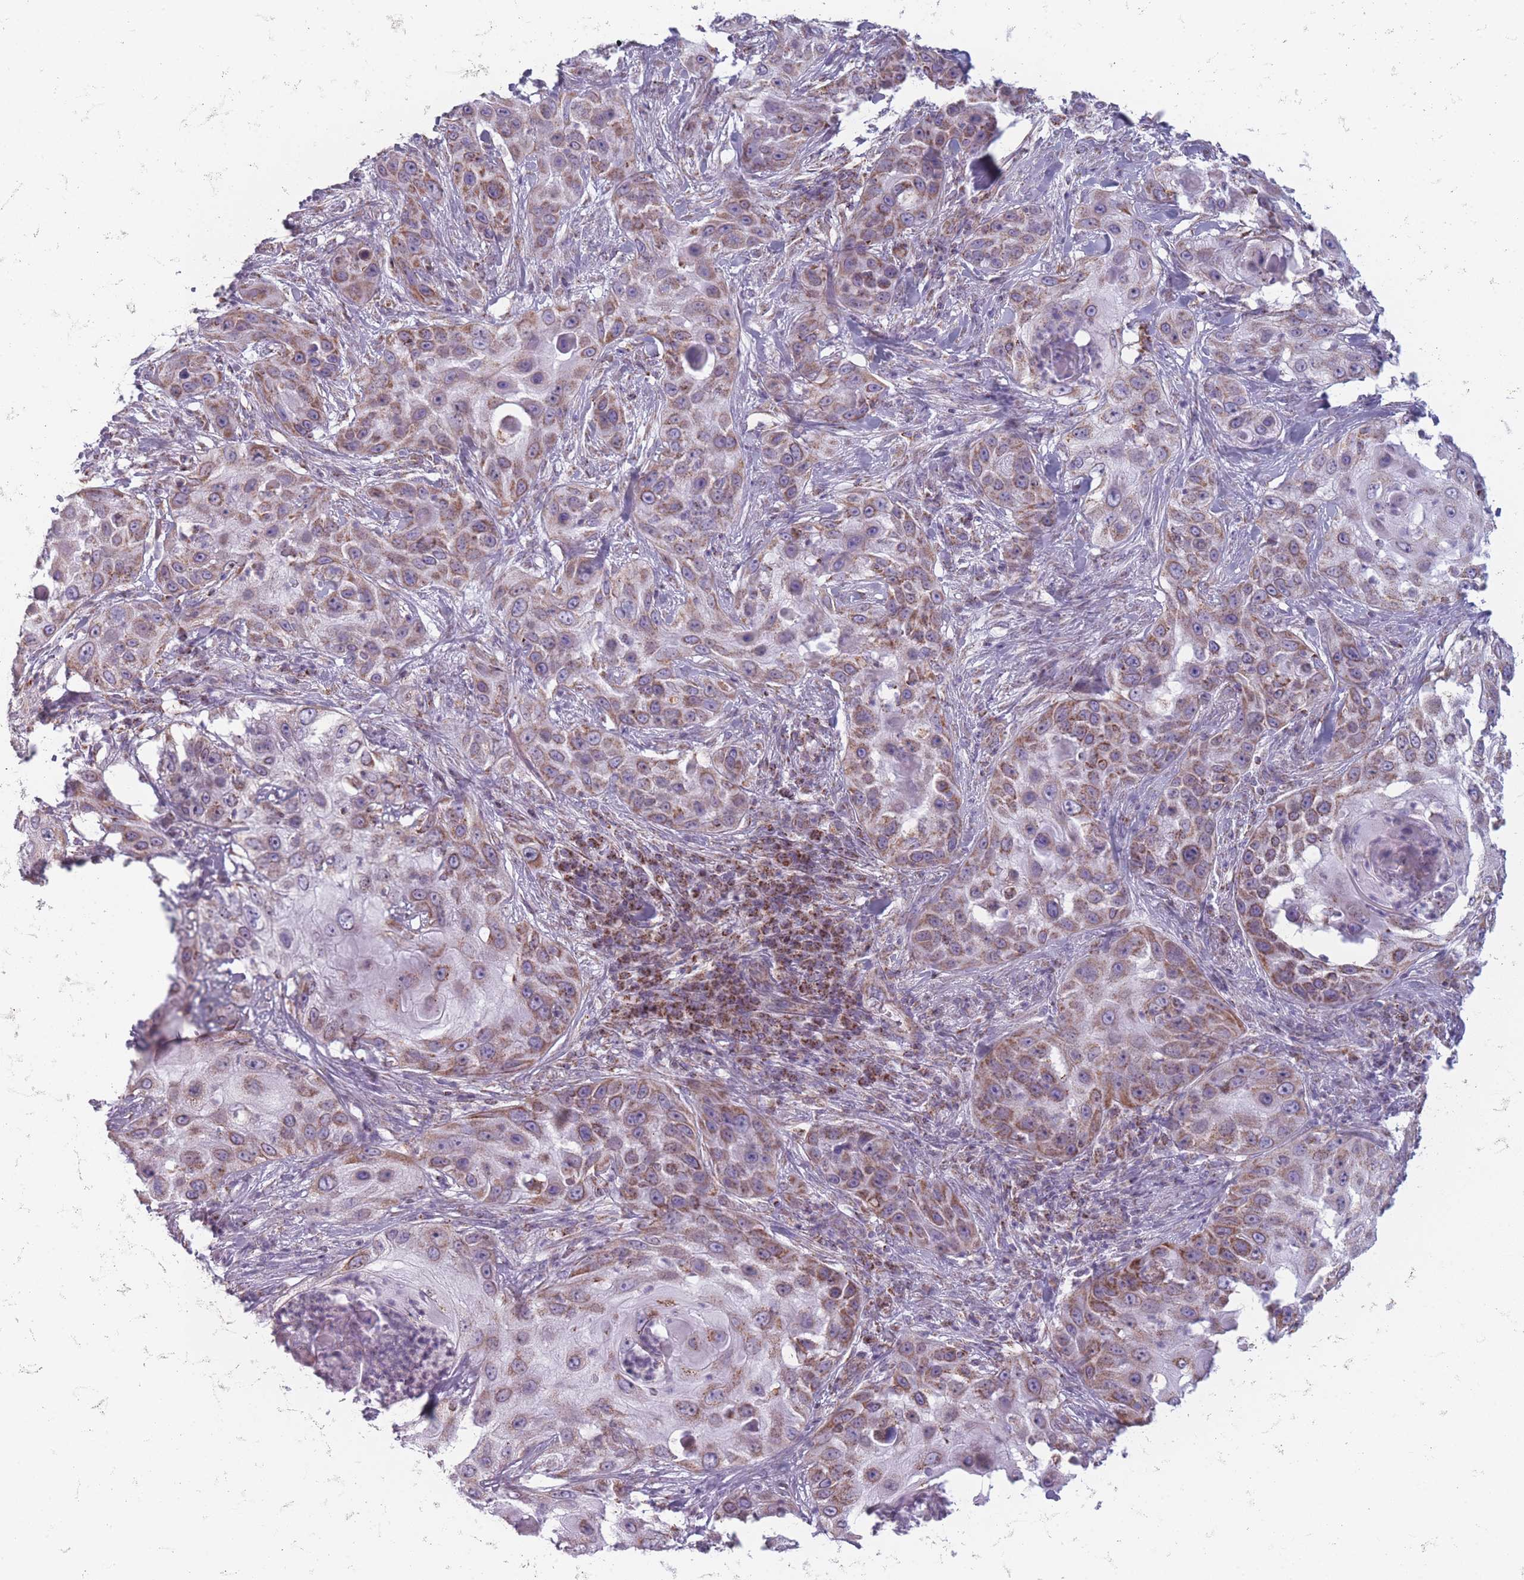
{"staining": {"intensity": "moderate", "quantity": ">75%", "location": "cytoplasmic/membranous"}, "tissue": "skin cancer", "cell_type": "Tumor cells", "image_type": "cancer", "snomed": [{"axis": "morphology", "description": "Squamous cell carcinoma, NOS"}, {"axis": "topography", "description": "Skin"}], "caption": "A medium amount of moderate cytoplasmic/membranous positivity is present in approximately >75% of tumor cells in skin cancer tissue.", "gene": "DCHS1", "patient": {"sex": "female", "age": 44}}